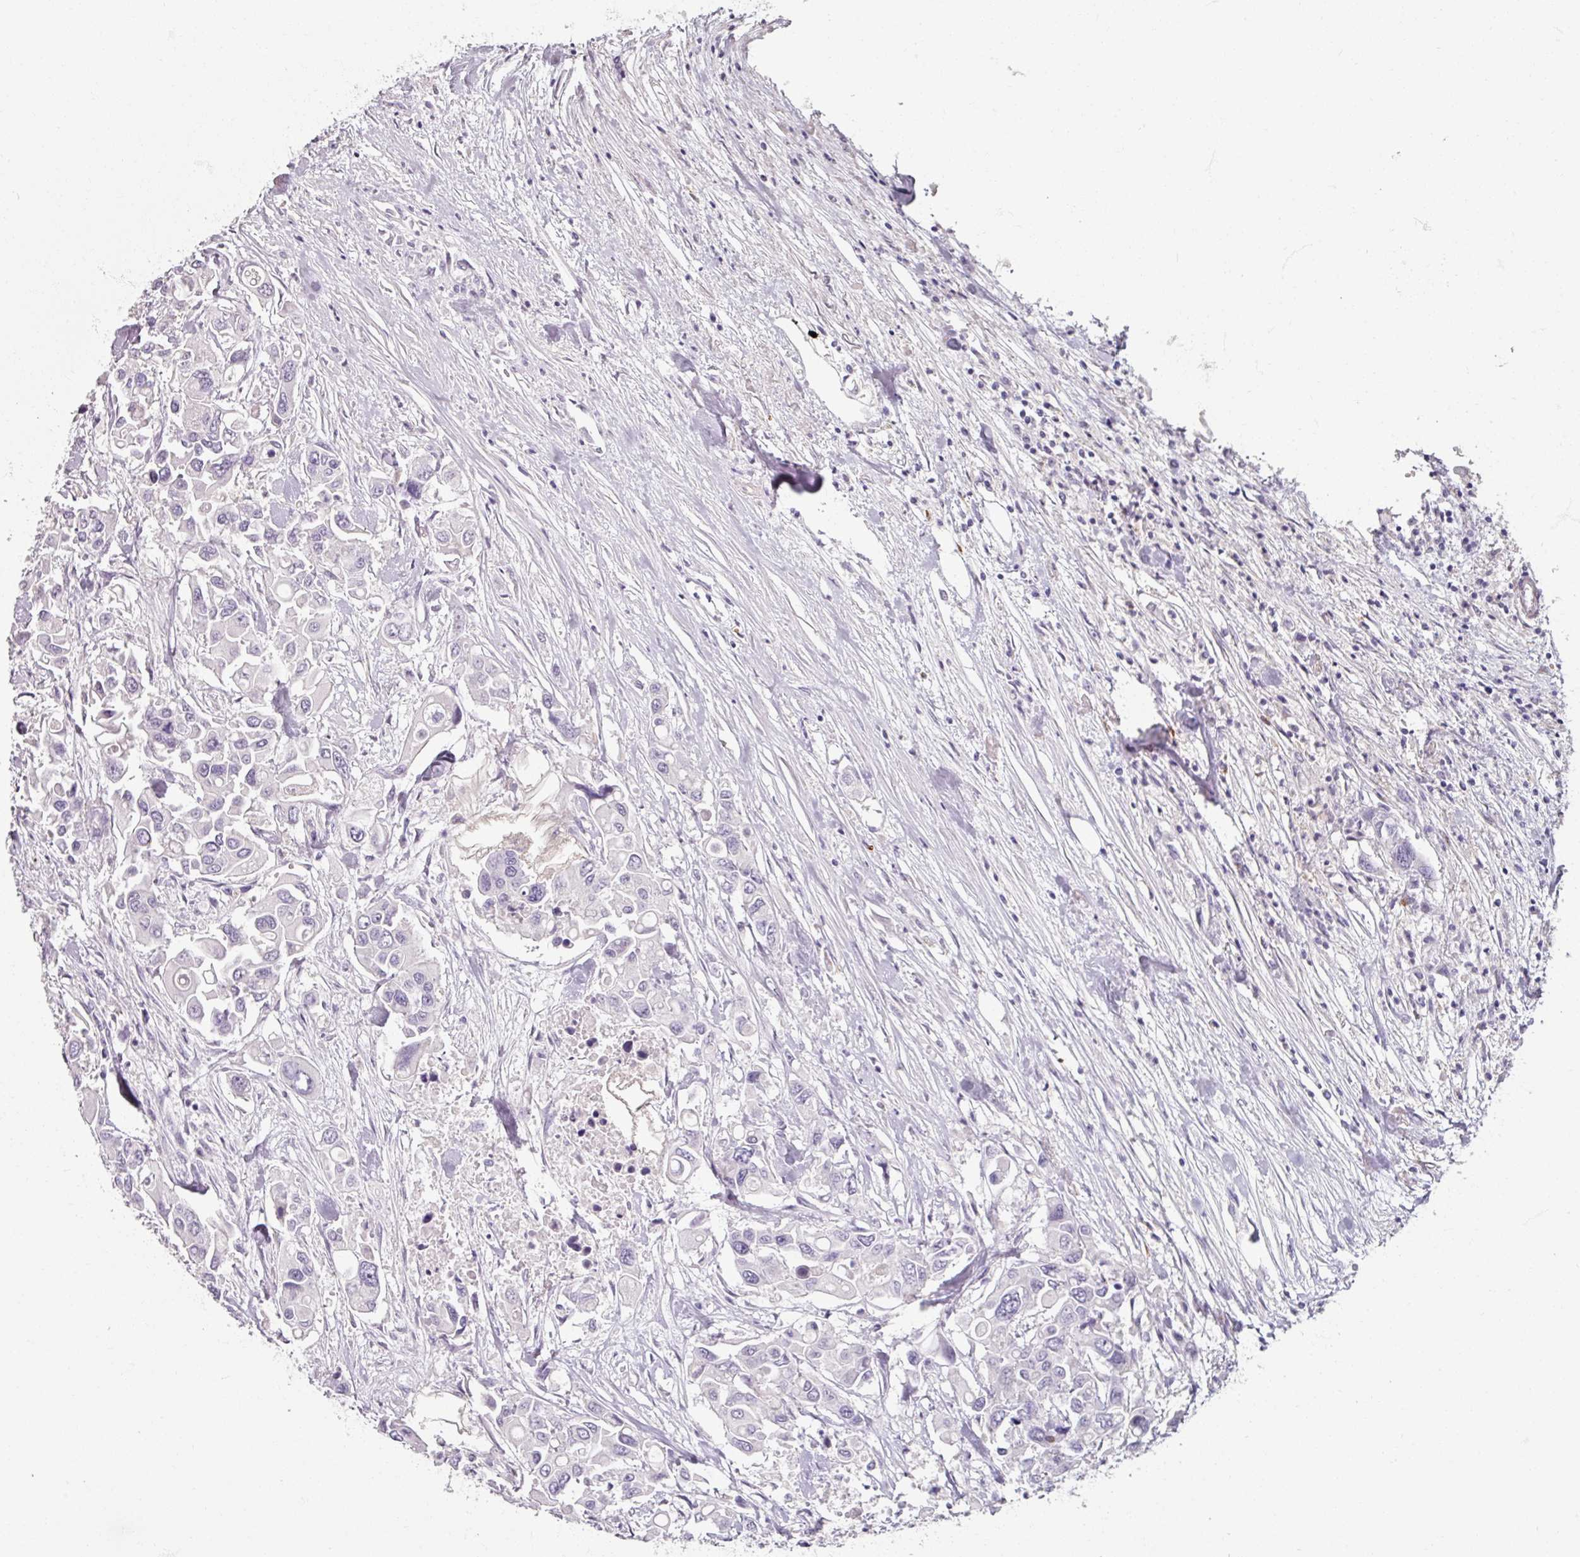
{"staining": {"intensity": "negative", "quantity": "none", "location": "none"}, "tissue": "colorectal cancer", "cell_type": "Tumor cells", "image_type": "cancer", "snomed": [{"axis": "morphology", "description": "Adenocarcinoma, NOS"}, {"axis": "topography", "description": "Colon"}], "caption": "Immunohistochemical staining of colorectal cancer (adenocarcinoma) shows no significant expression in tumor cells.", "gene": "SLC27A5", "patient": {"sex": "male", "age": 77}}